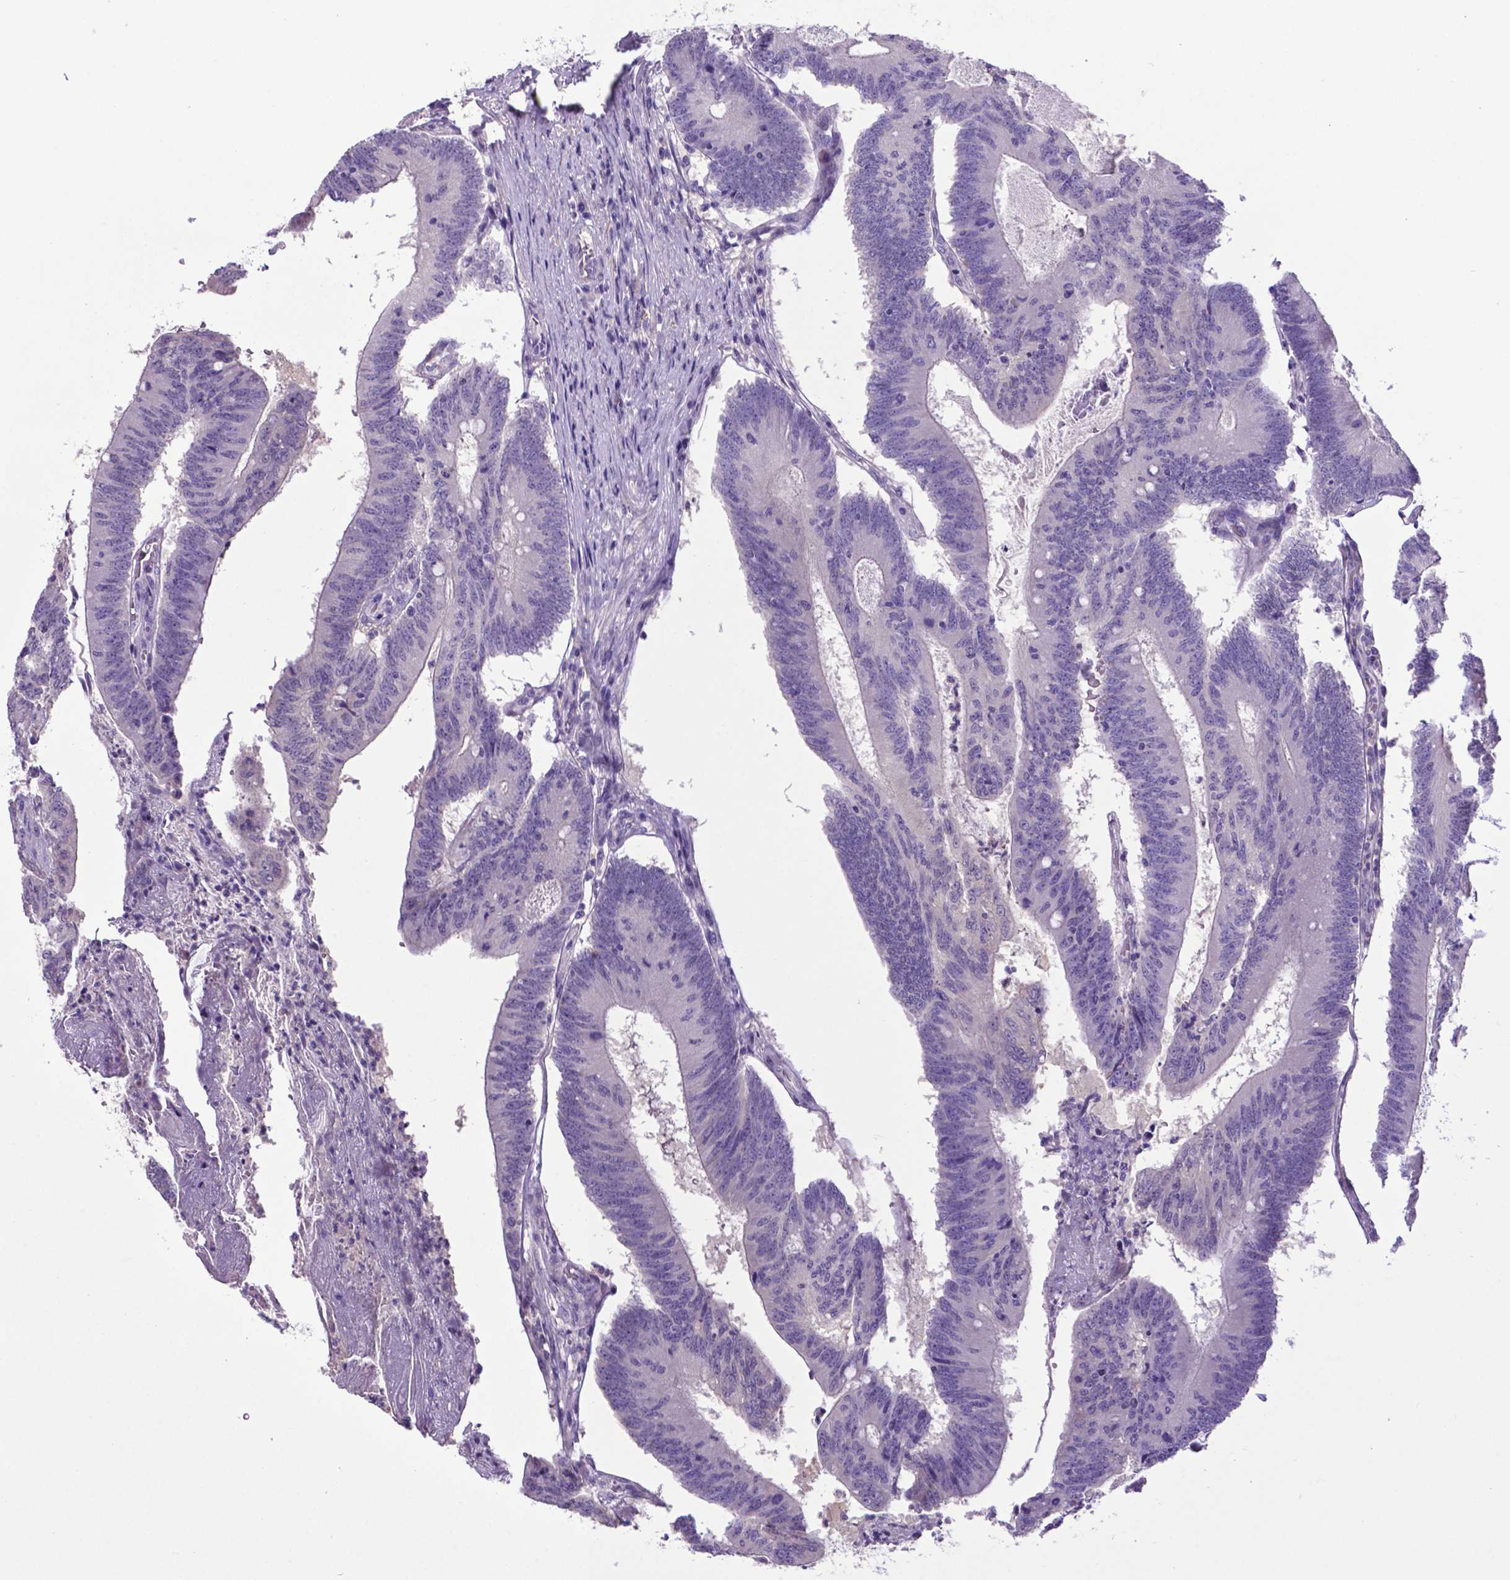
{"staining": {"intensity": "negative", "quantity": "none", "location": "none"}, "tissue": "colorectal cancer", "cell_type": "Tumor cells", "image_type": "cancer", "snomed": [{"axis": "morphology", "description": "Adenocarcinoma, NOS"}, {"axis": "topography", "description": "Colon"}], "caption": "The image exhibits no staining of tumor cells in colorectal cancer.", "gene": "ADRA2B", "patient": {"sex": "female", "age": 70}}